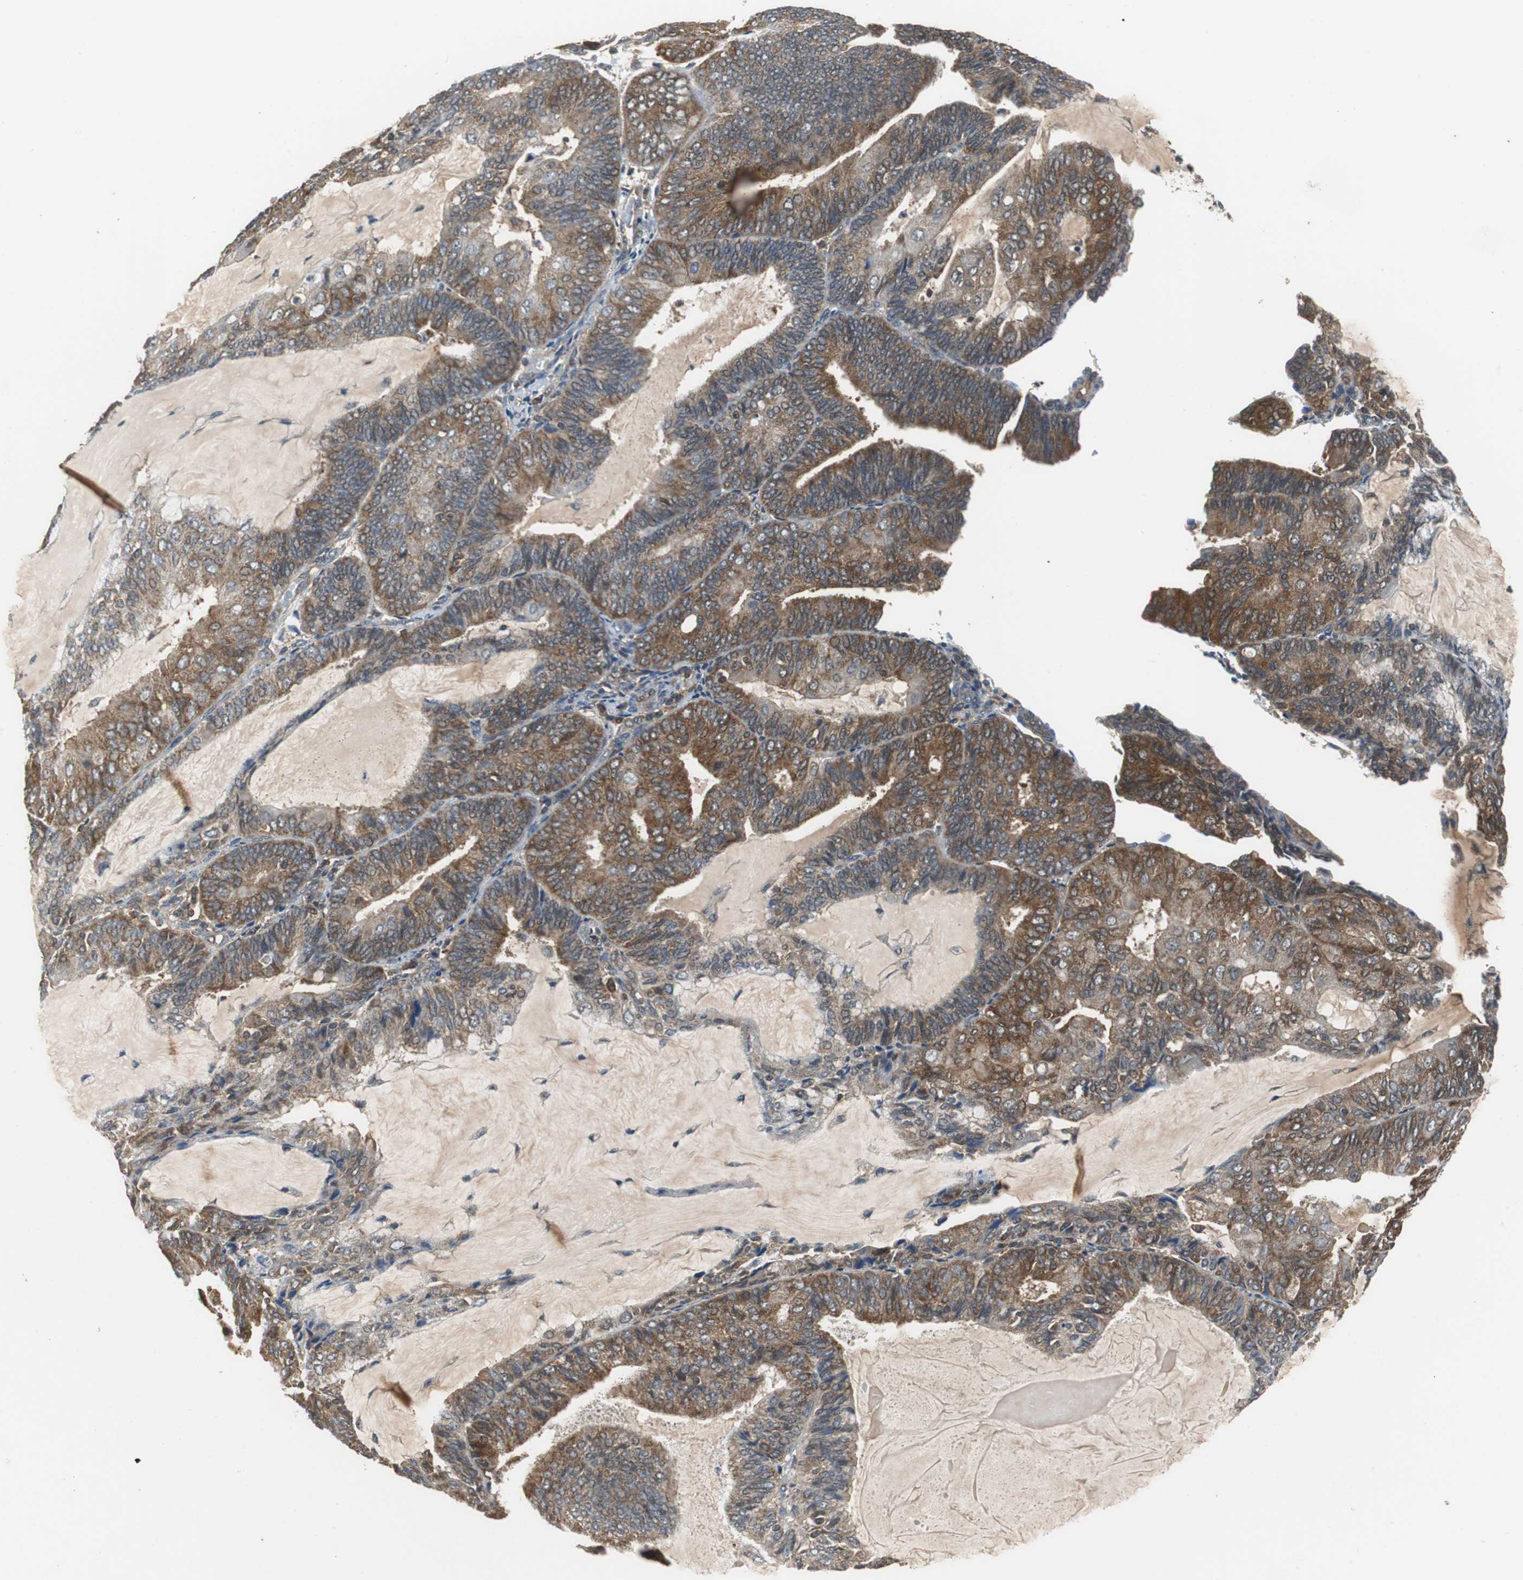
{"staining": {"intensity": "moderate", "quantity": "25%-75%", "location": "cytoplasmic/membranous"}, "tissue": "endometrial cancer", "cell_type": "Tumor cells", "image_type": "cancer", "snomed": [{"axis": "morphology", "description": "Adenocarcinoma, NOS"}, {"axis": "topography", "description": "Endometrium"}], "caption": "The immunohistochemical stain labels moderate cytoplasmic/membranous positivity in tumor cells of endometrial cancer (adenocarcinoma) tissue.", "gene": "VBP1", "patient": {"sex": "female", "age": 81}}